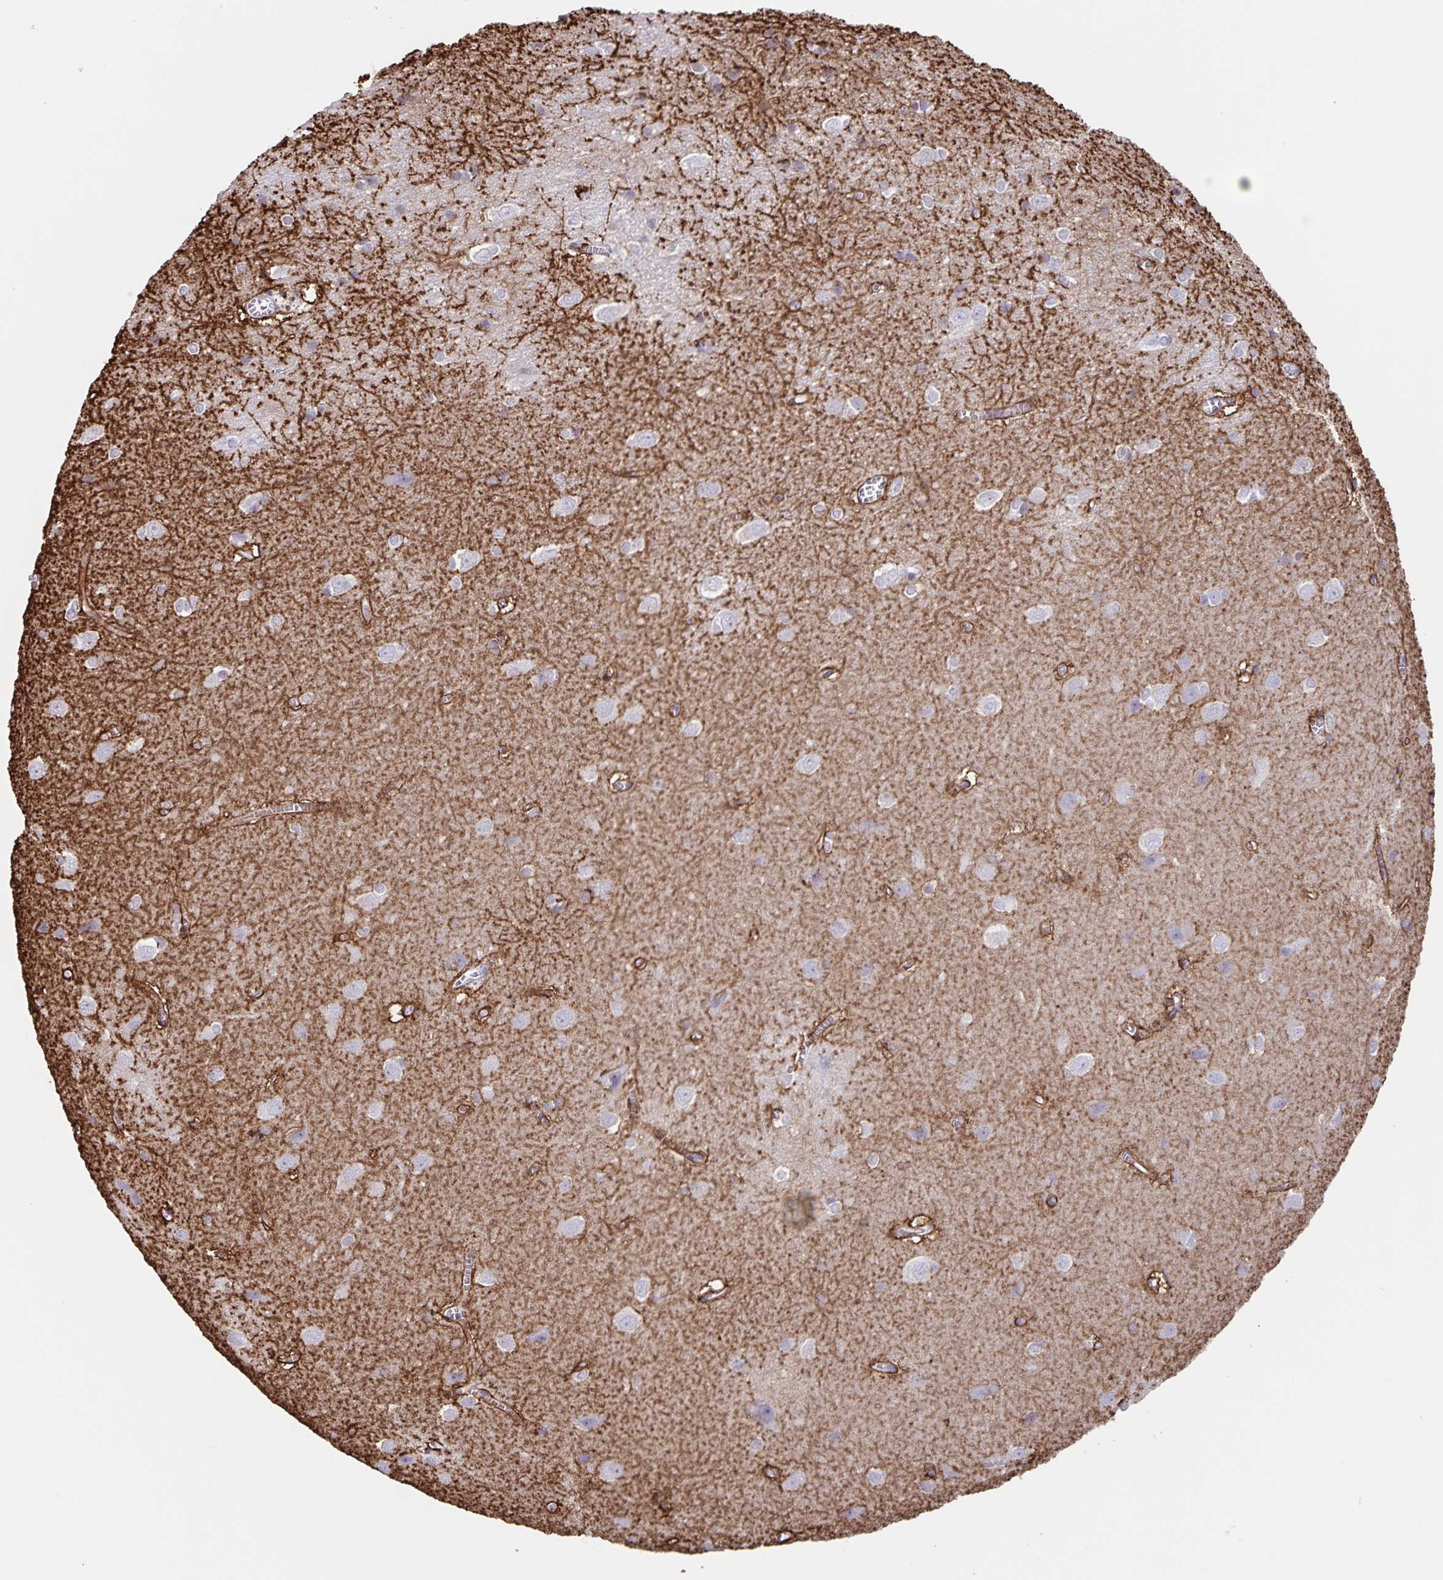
{"staining": {"intensity": "negative", "quantity": "none", "location": "none"}, "tissue": "cerebral cortex", "cell_type": "Endothelial cells", "image_type": "normal", "snomed": [{"axis": "morphology", "description": "Normal tissue, NOS"}, {"axis": "topography", "description": "Cerebral cortex"}], "caption": "A high-resolution photomicrograph shows IHC staining of normal cerebral cortex, which demonstrates no significant positivity in endothelial cells.", "gene": "AQP4", "patient": {"sex": "male", "age": 37}}